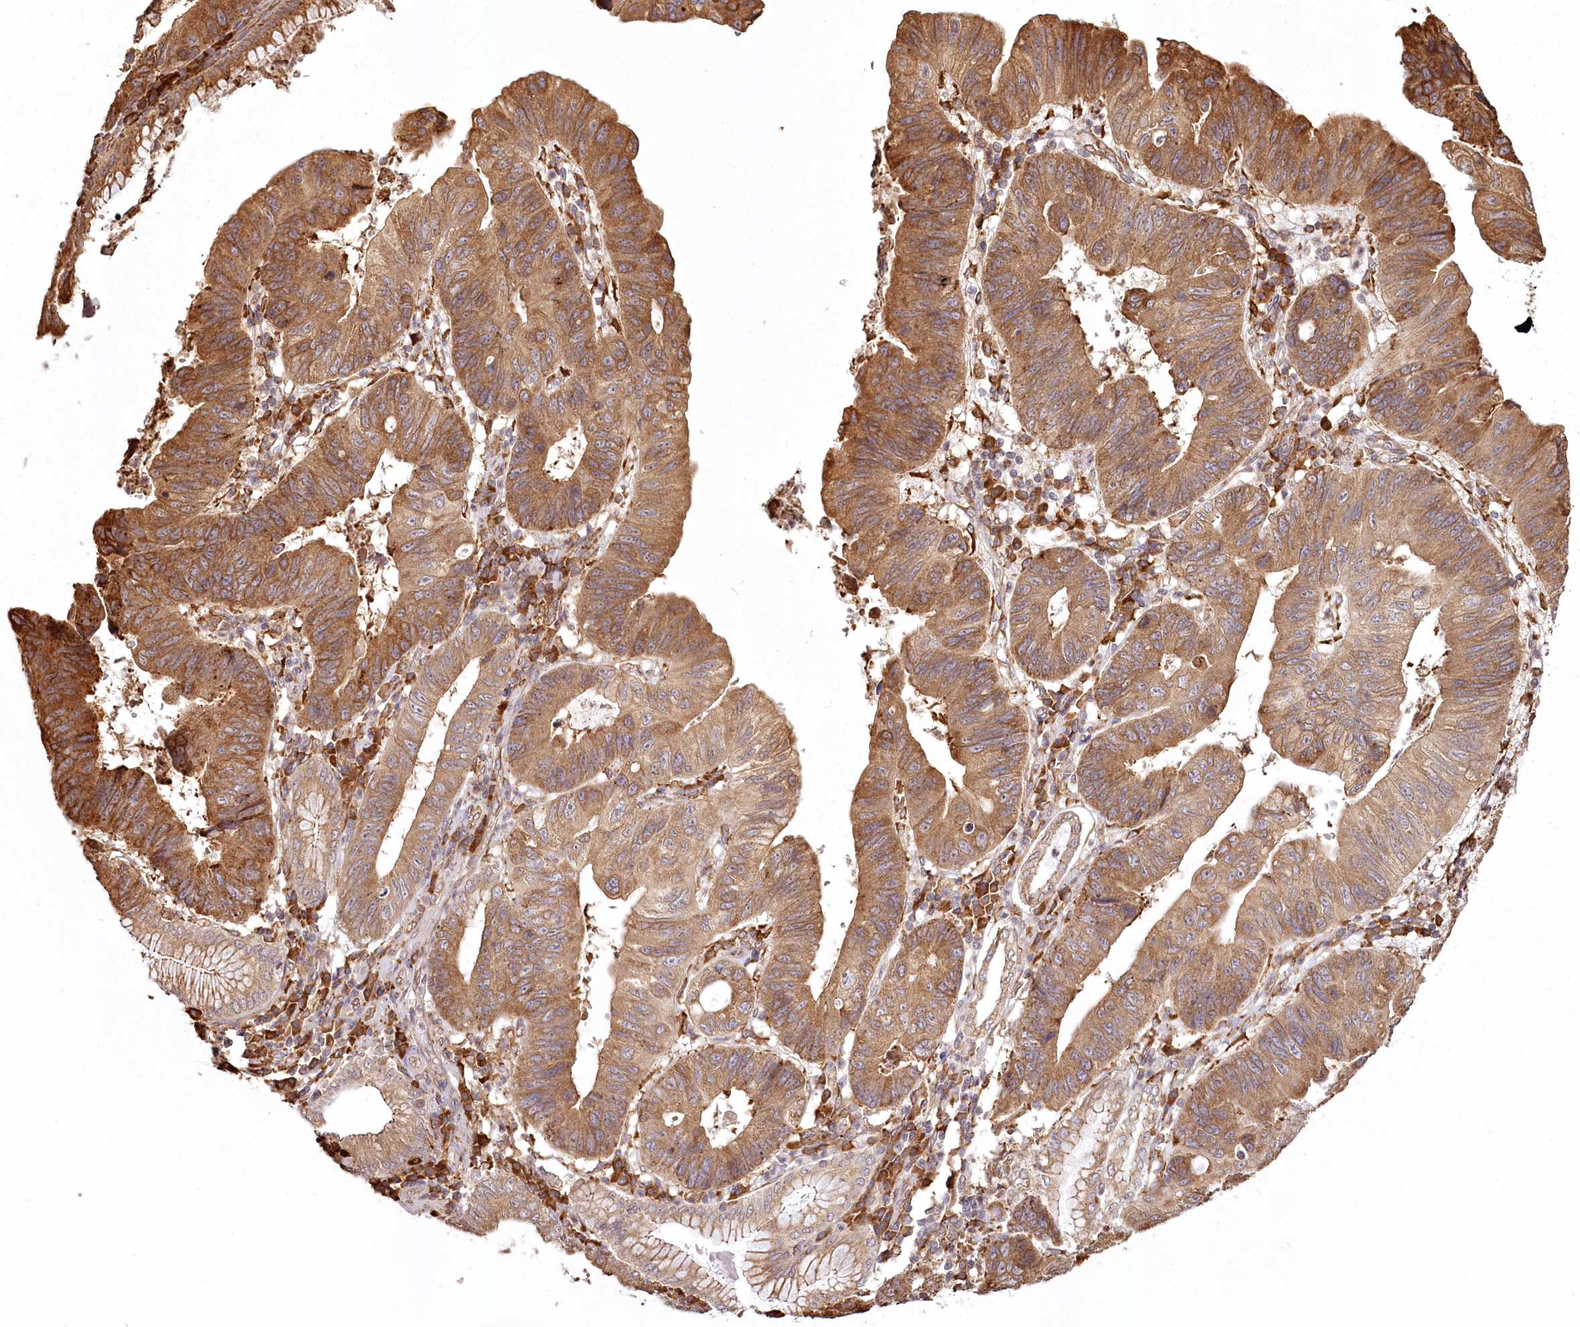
{"staining": {"intensity": "moderate", "quantity": ">75%", "location": "cytoplasmic/membranous"}, "tissue": "stomach cancer", "cell_type": "Tumor cells", "image_type": "cancer", "snomed": [{"axis": "morphology", "description": "Adenocarcinoma, NOS"}, {"axis": "topography", "description": "Stomach"}], "caption": "Immunohistochemistry (IHC) histopathology image of human adenocarcinoma (stomach) stained for a protein (brown), which exhibits medium levels of moderate cytoplasmic/membranous staining in approximately >75% of tumor cells.", "gene": "FAM13A", "patient": {"sex": "male", "age": 59}}